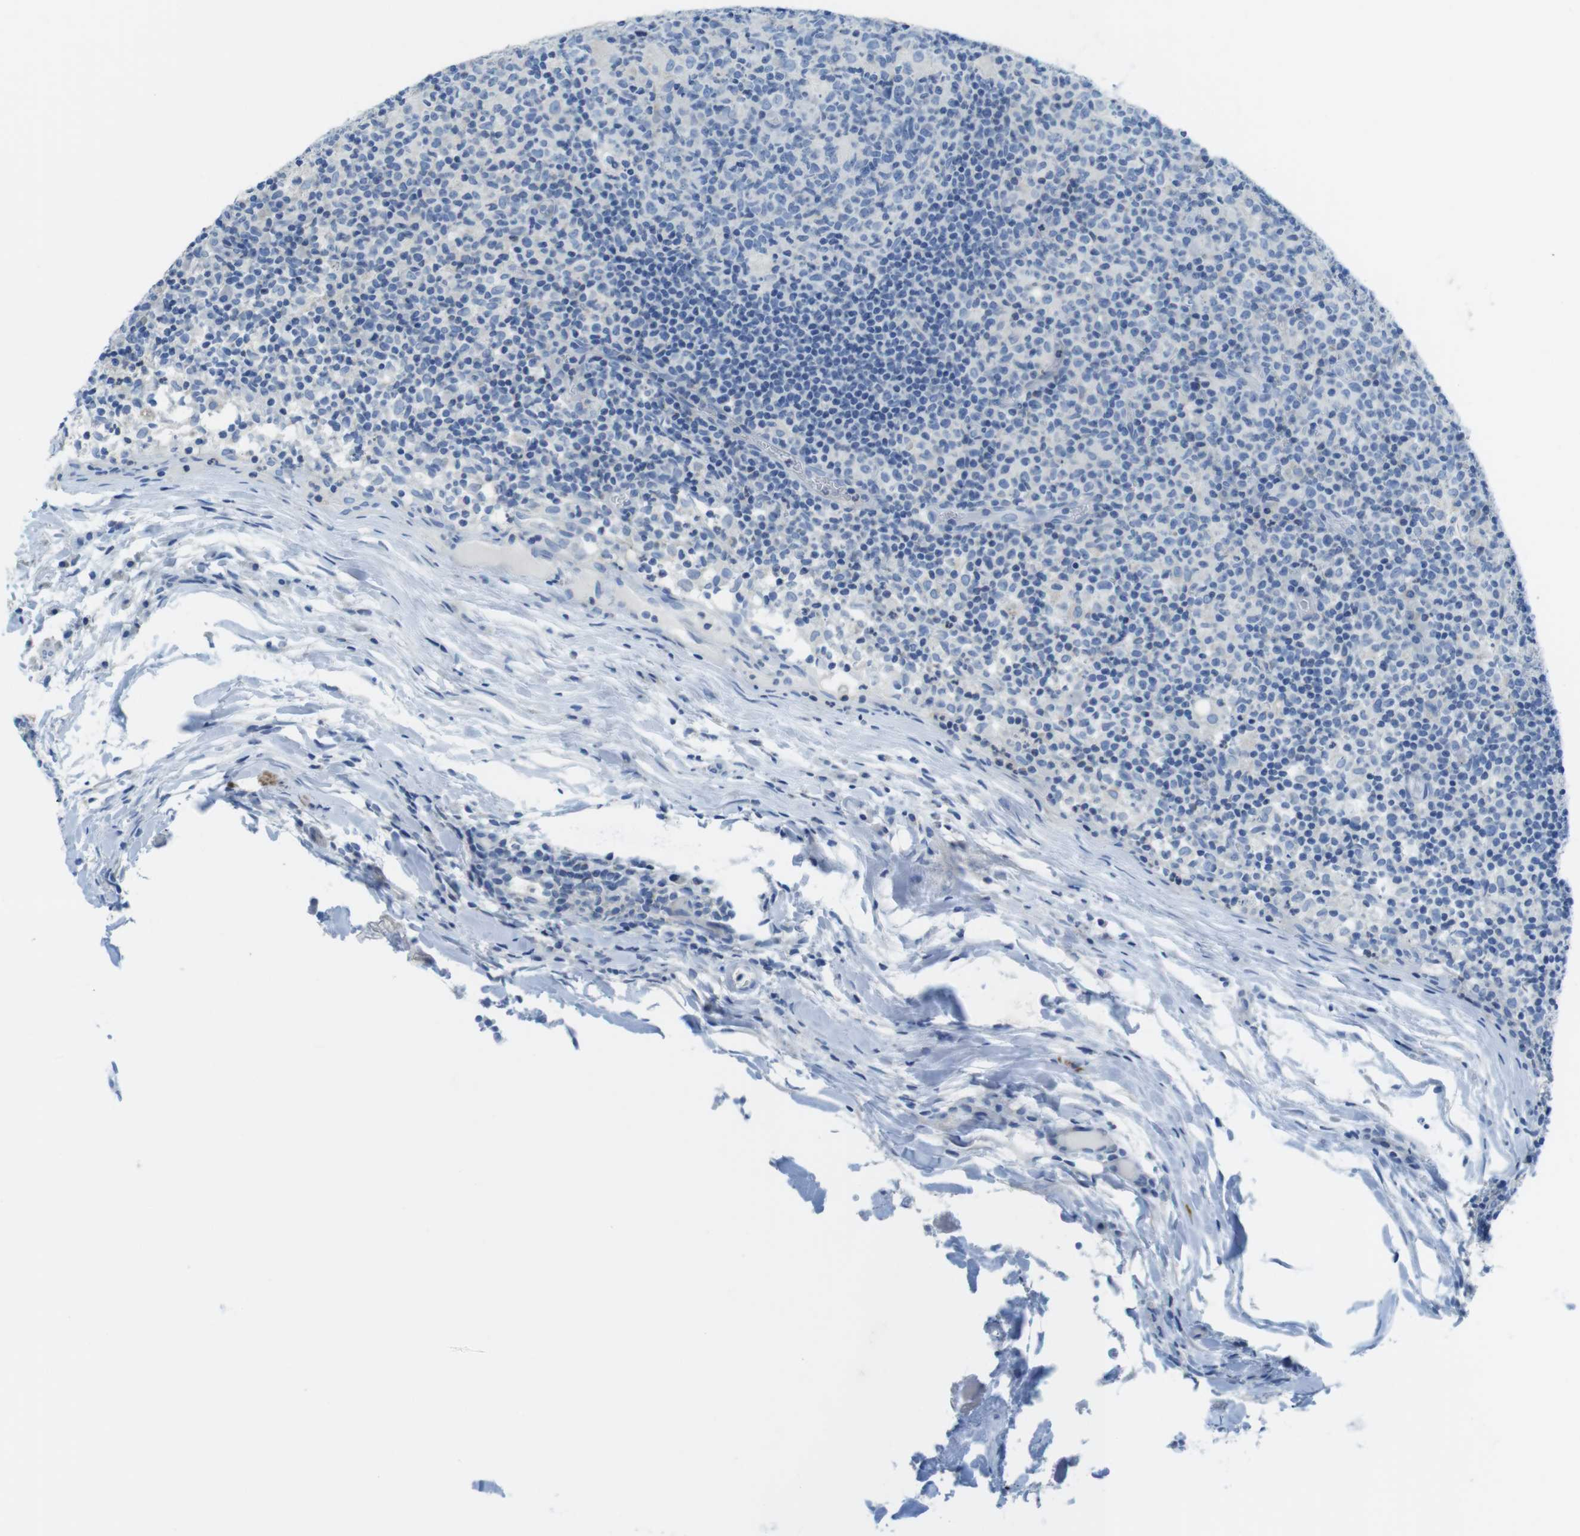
{"staining": {"intensity": "negative", "quantity": "none", "location": "none"}, "tissue": "lymph node", "cell_type": "Germinal center cells", "image_type": "normal", "snomed": [{"axis": "morphology", "description": "Normal tissue, NOS"}, {"axis": "morphology", "description": "Inflammation, NOS"}, {"axis": "topography", "description": "Lymph node"}], "caption": "This is a photomicrograph of immunohistochemistry (IHC) staining of unremarkable lymph node, which shows no staining in germinal center cells. (DAB immunohistochemistry with hematoxylin counter stain).", "gene": "ASIC5", "patient": {"sex": "male", "age": 55}}